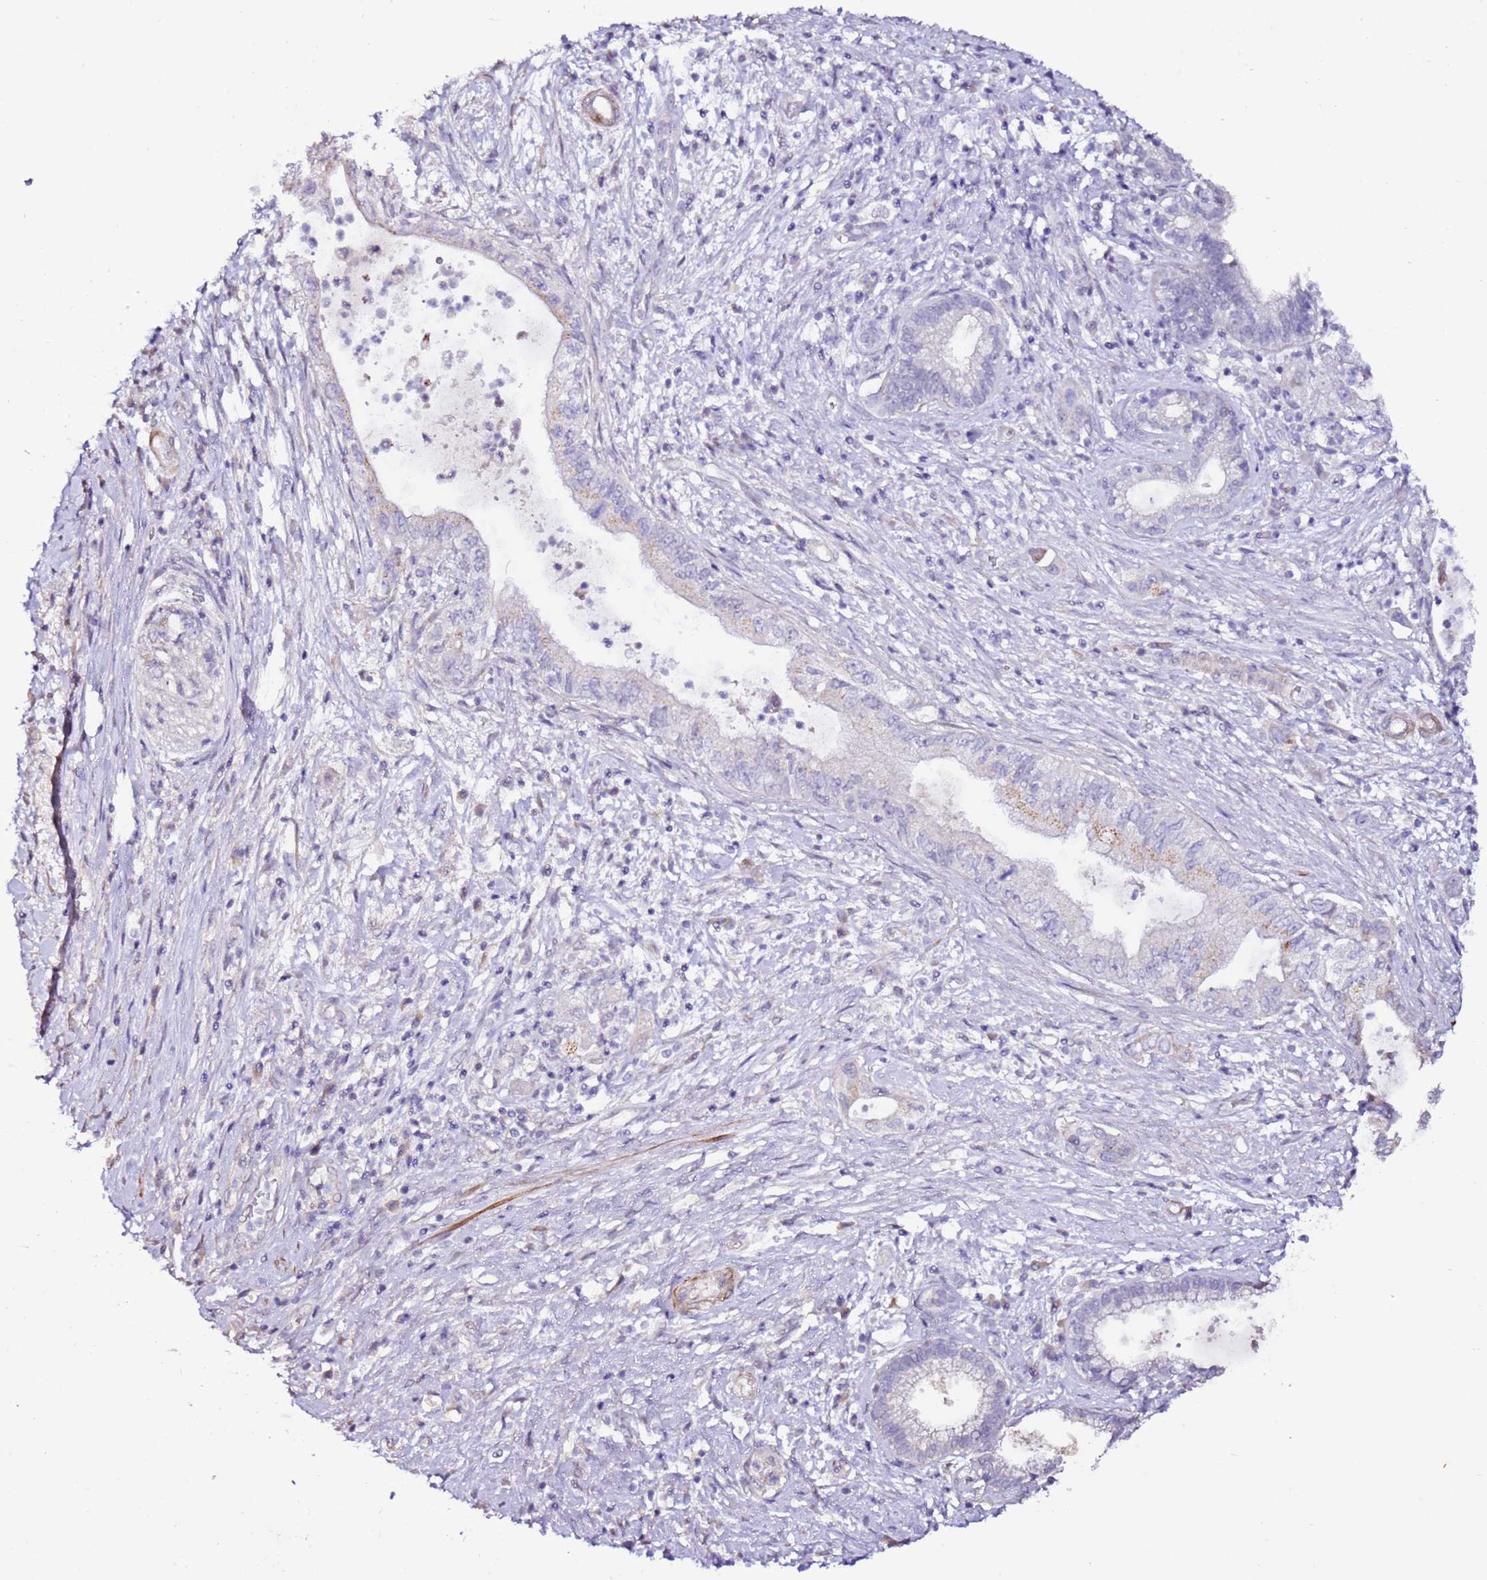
{"staining": {"intensity": "negative", "quantity": "none", "location": "none"}, "tissue": "pancreatic cancer", "cell_type": "Tumor cells", "image_type": "cancer", "snomed": [{"axis": "morphology", "description": "Adenocarcinoma, NOS"}, {"axis": "topography", "description": "Pancreas"}], "caption": "The histopathology image reveals no significant positivity in tumor cells of adenocarcinoma (pancreatic). (Immunohistochemistry (ihc), brightfield microscopy, high magnification).", "gene": "ART5", "patient": {"sex": "female", "age": 73}}